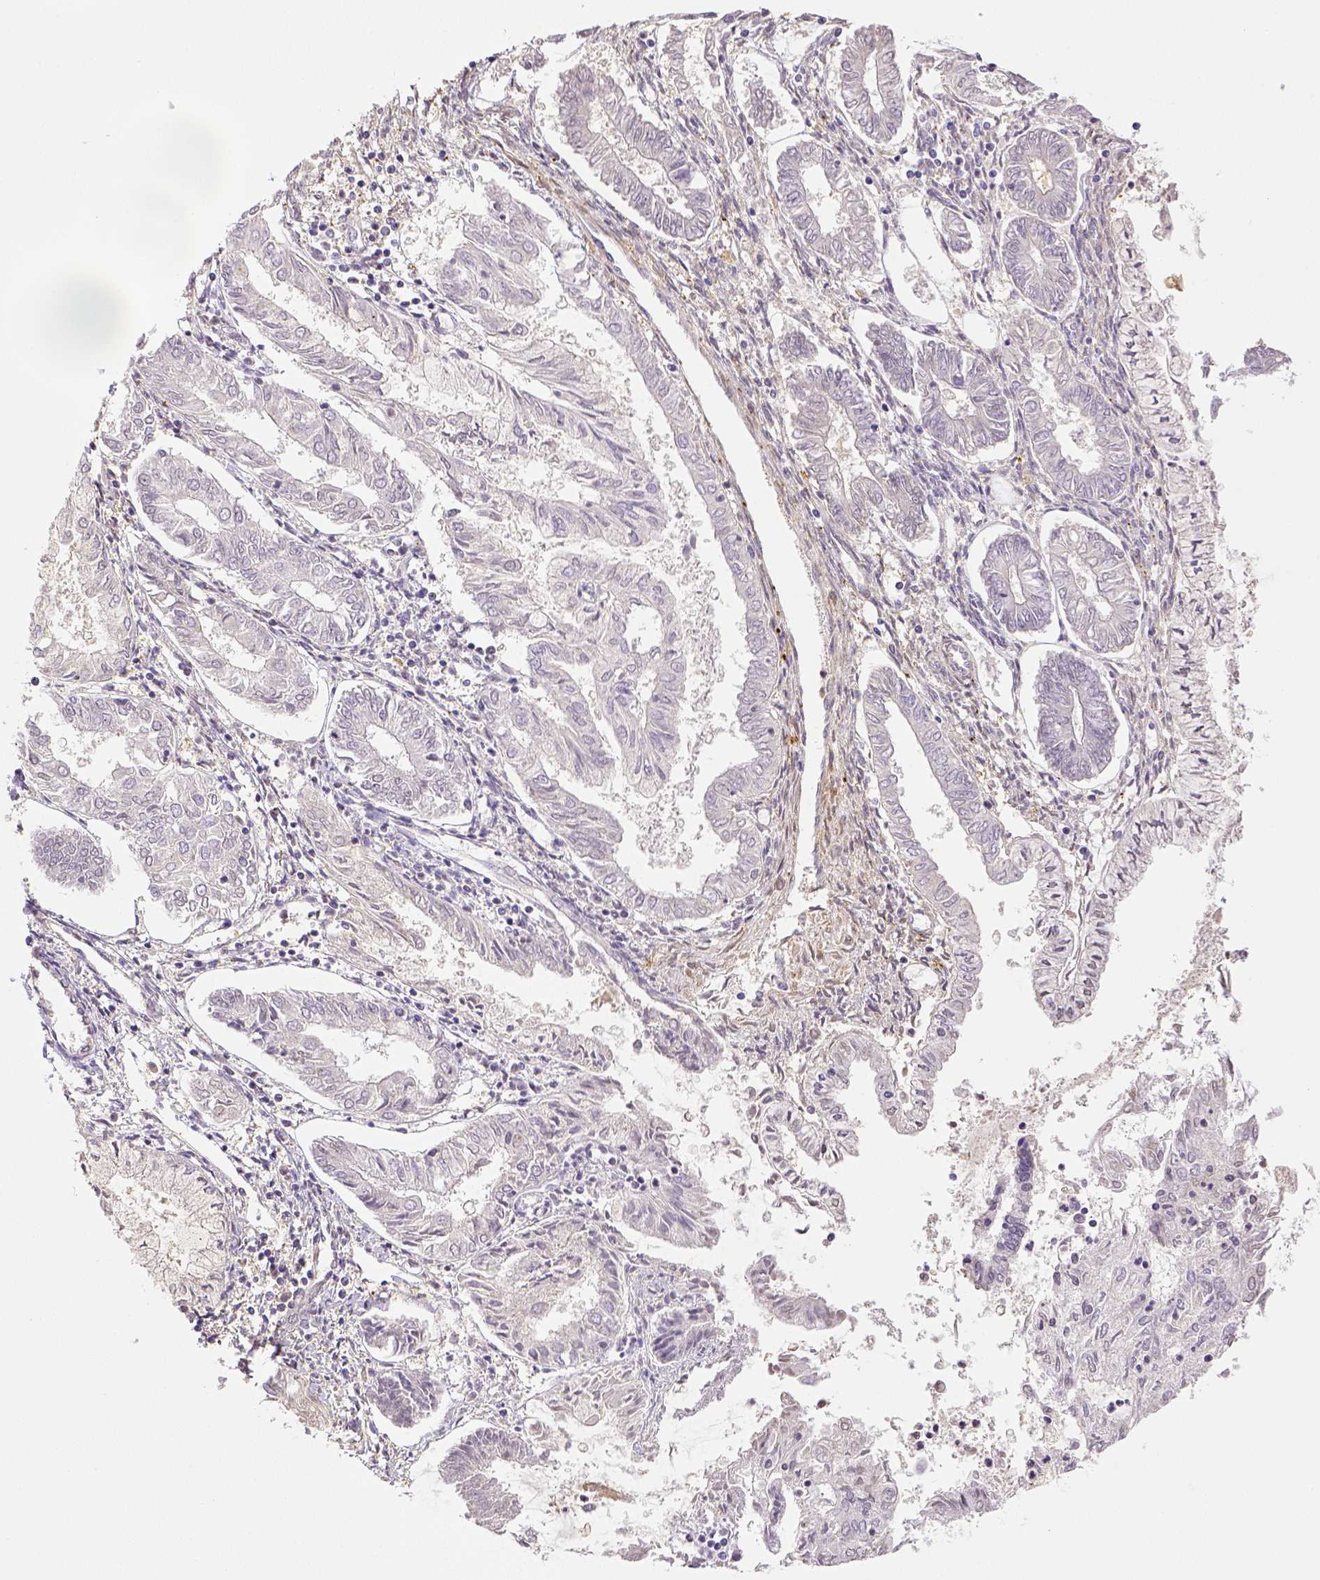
{"staining": {"intensity": "negative", "quantity": "none", "location": "none"}, "tissue": "endometrial cancer", "cell_type": "Tumor cells", "image_type": "cancer", "snomed": [{"axis": "morphology", "description": "Adenocarcinoma, NOS"}, {"axis": "topography", "description": "Endometrium"}], "caption": "DAB immunohistochemical staining of adenocarcinoma (endometrial) exhibits no significant staining in tumor cells.", "gene": "THY1", "patient": {"sex": "female", "age": 68}}